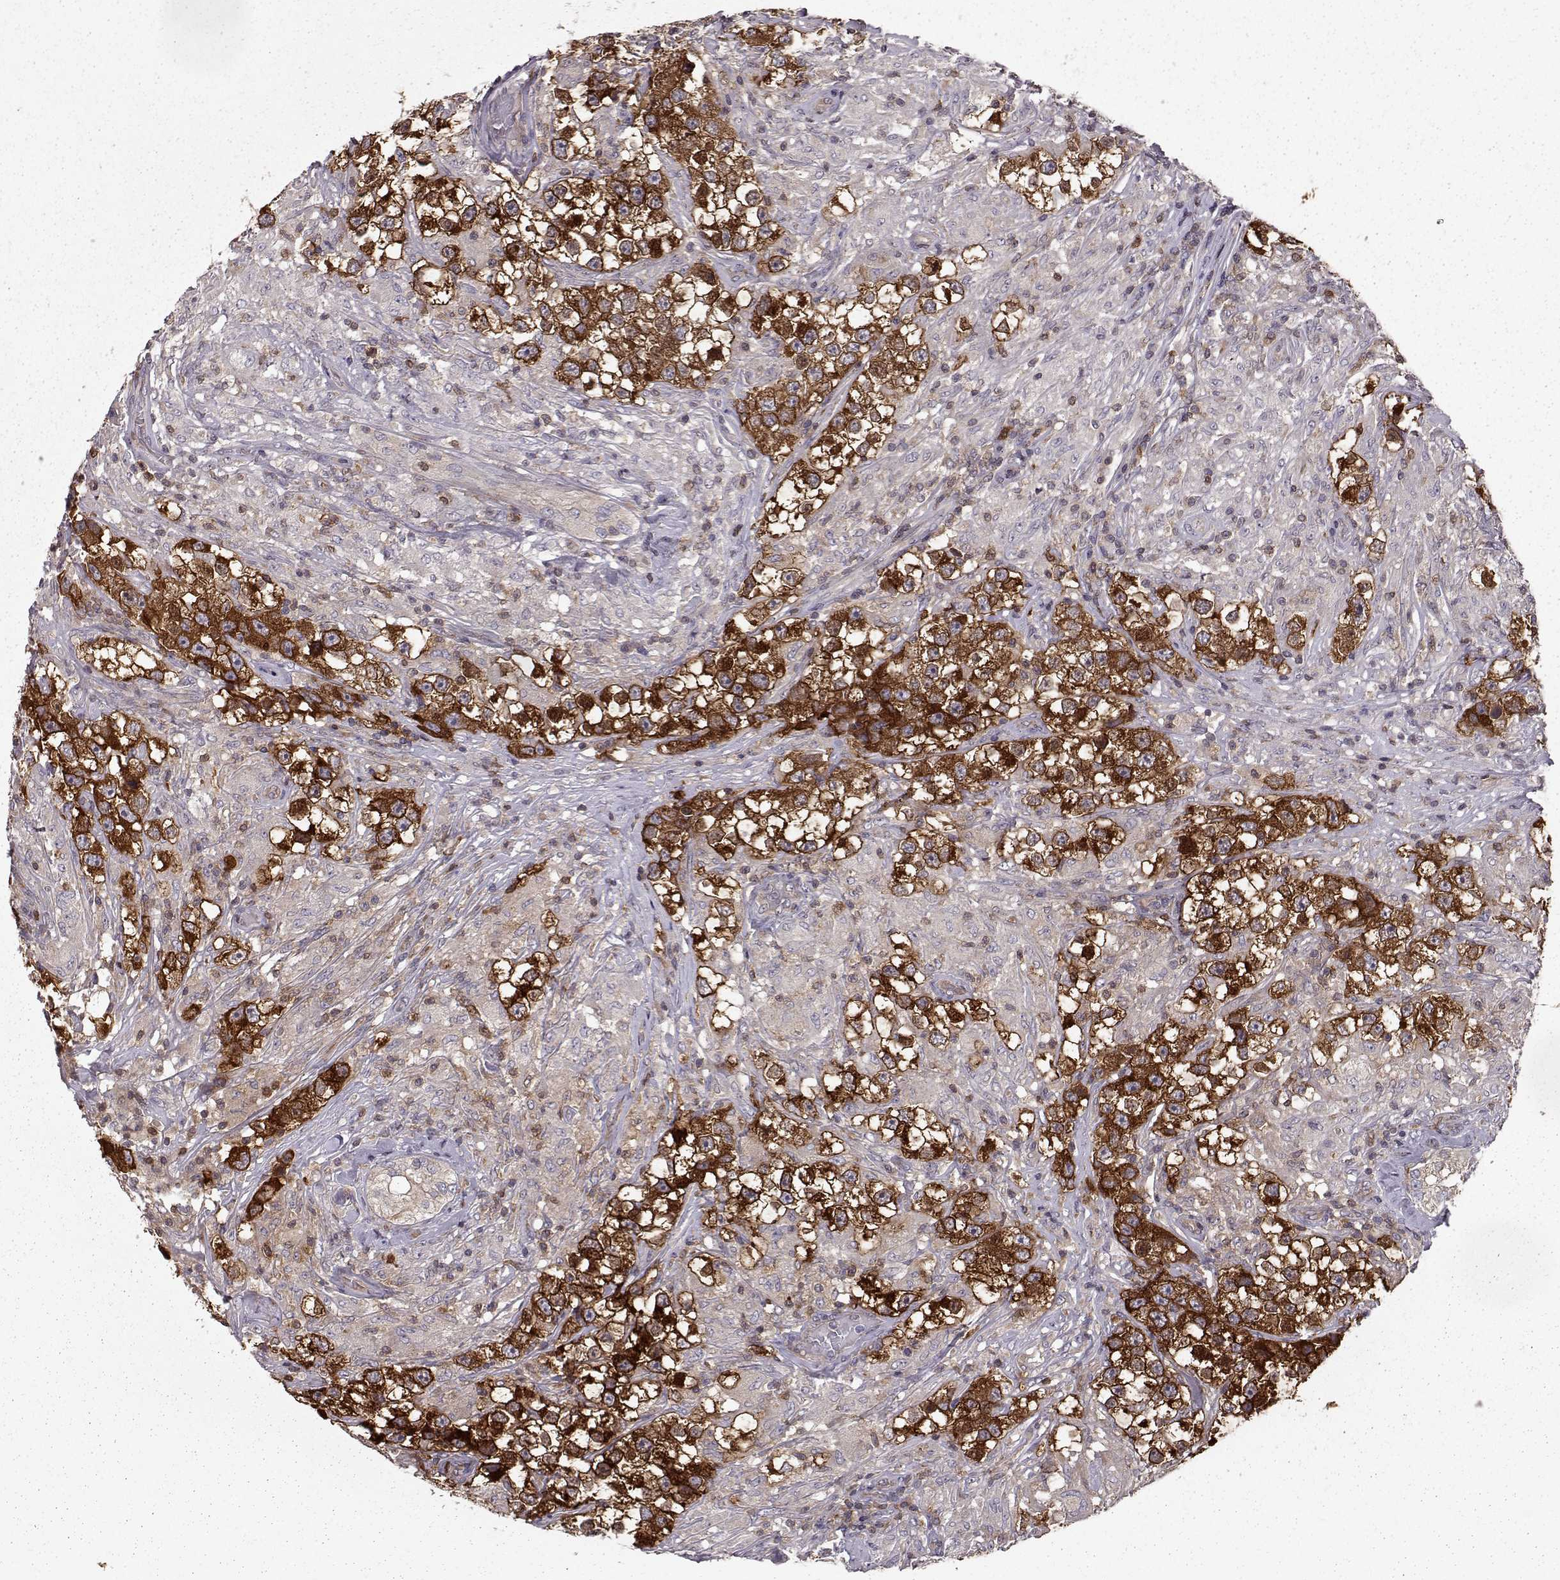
{"staining": {"intensity": "strong", "quantity": ">75%", "location": "cytoplasmic/membranous"}, "tissue": "testis cancer", "cell_type": "Tumor cells", "image_type": "cancer", "snomed": [{"axis": "morphology", "description": "Seminoma, NOS"}, {"axis": "topography", "description": "Testis"}], "caption": "Human testis cancer stained with a brown dye exhibits strong cytoplasmic/membranous positive staining in about >75% of tumor cells.", "gene": "RANBP1", "patient": {"sex": "male", "age": 46}}